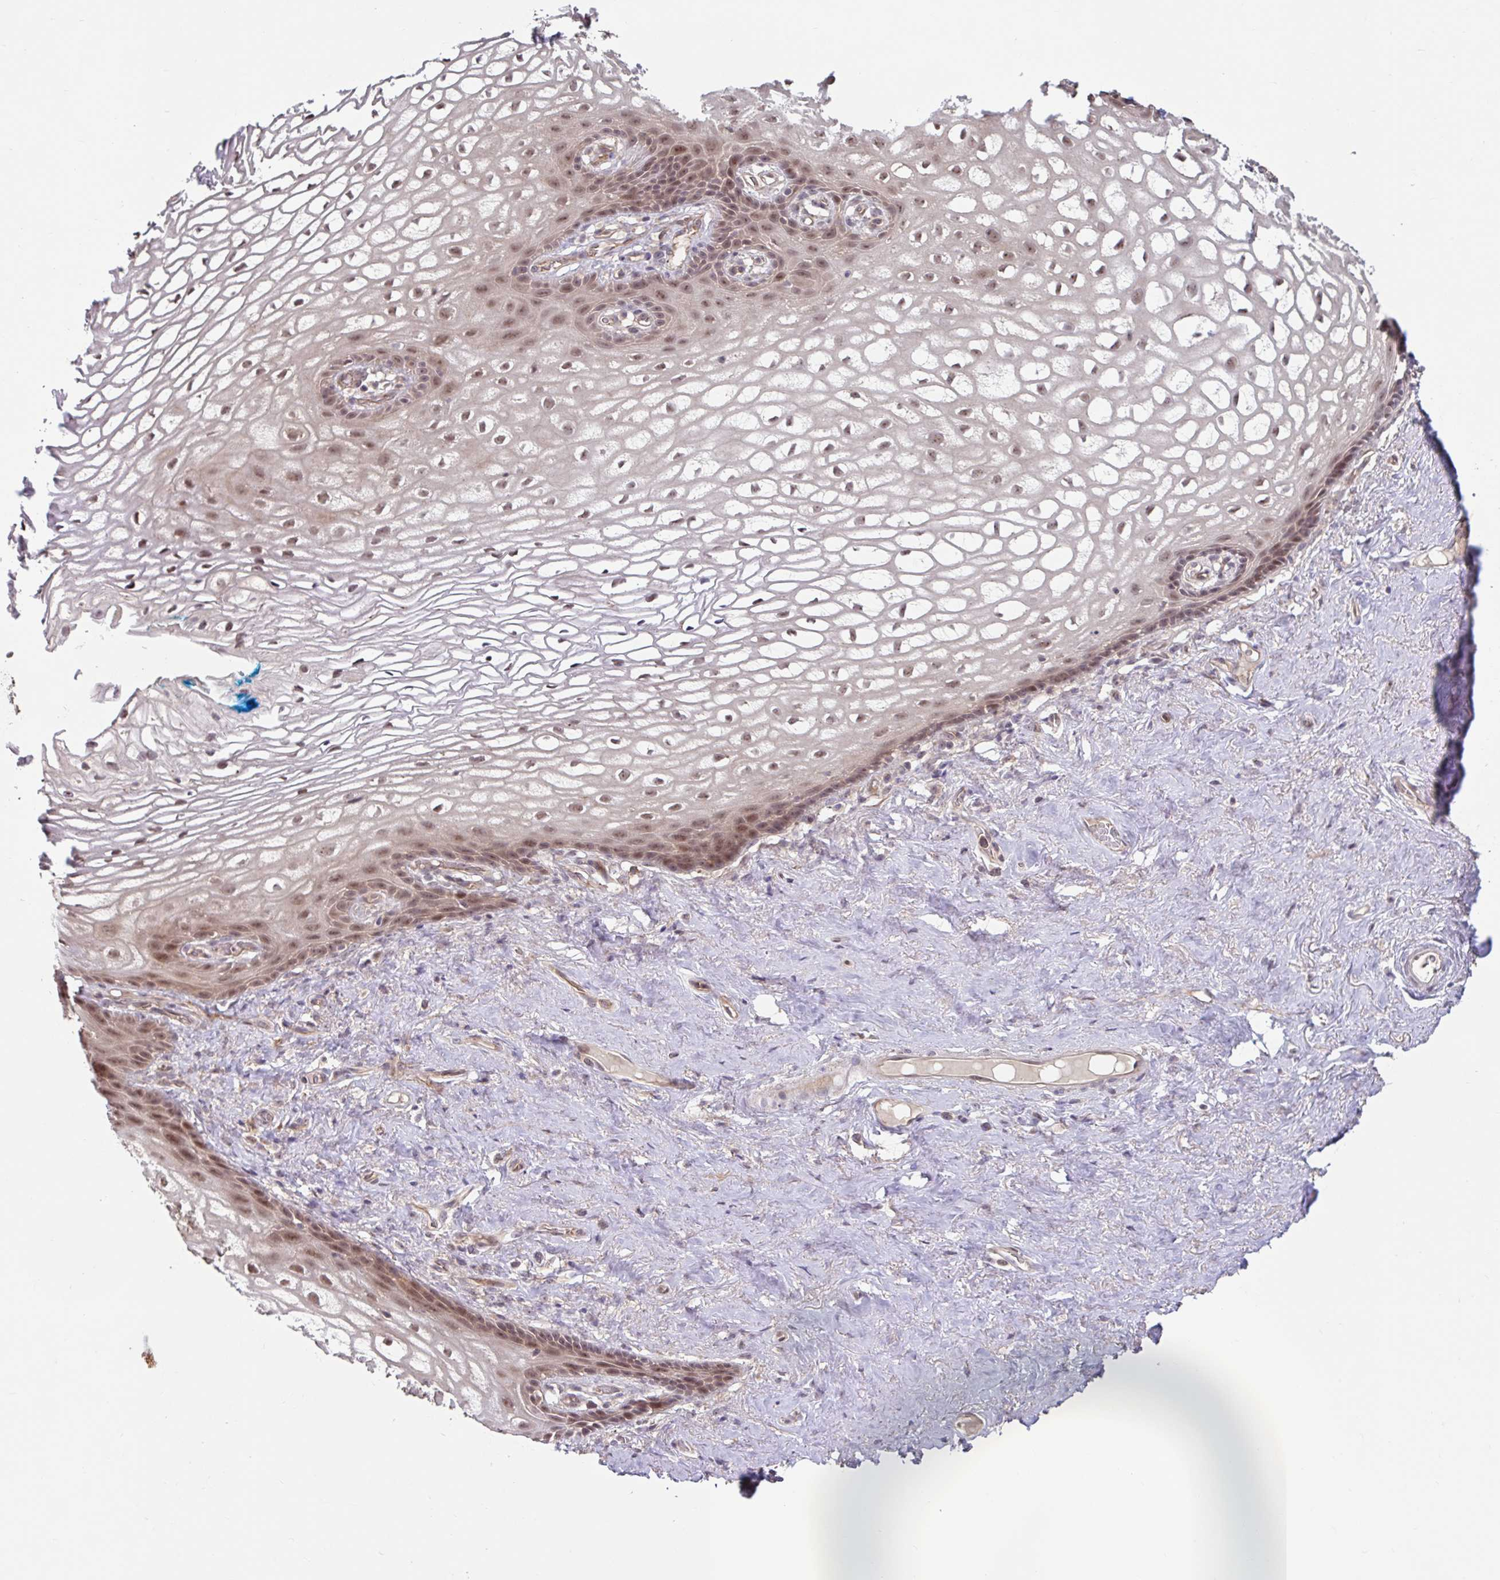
{"staining": {"intensity": "weak", "quantity": ">75%", "location": "cytoplasmic/membranous,nuclear"}, "tissue": "vagina", "cell_type": "Squamous epithelial cells", "image_type": "normal", "snomed": [{"axis": "morphology", "description": "Normal tissue, NOS"}, {"axis": "morphology", "description": "Adenocarcinoma, NOS"}, {"axis": "topography", "description": "Rectum"}, {"axis": "topography", "description": "Vagina"}, {"axis": "topography", "description": "Peripheral nerve tissue"}], "caption": "Immunohistochemical staining of benign human vagina displays low levels of weak cytoplasmic/membranous,nuclear expression in about >75% of squamous epithelial cells.", "gene": "STYXL1", "patient": {"sex": "female", "age": 71}}